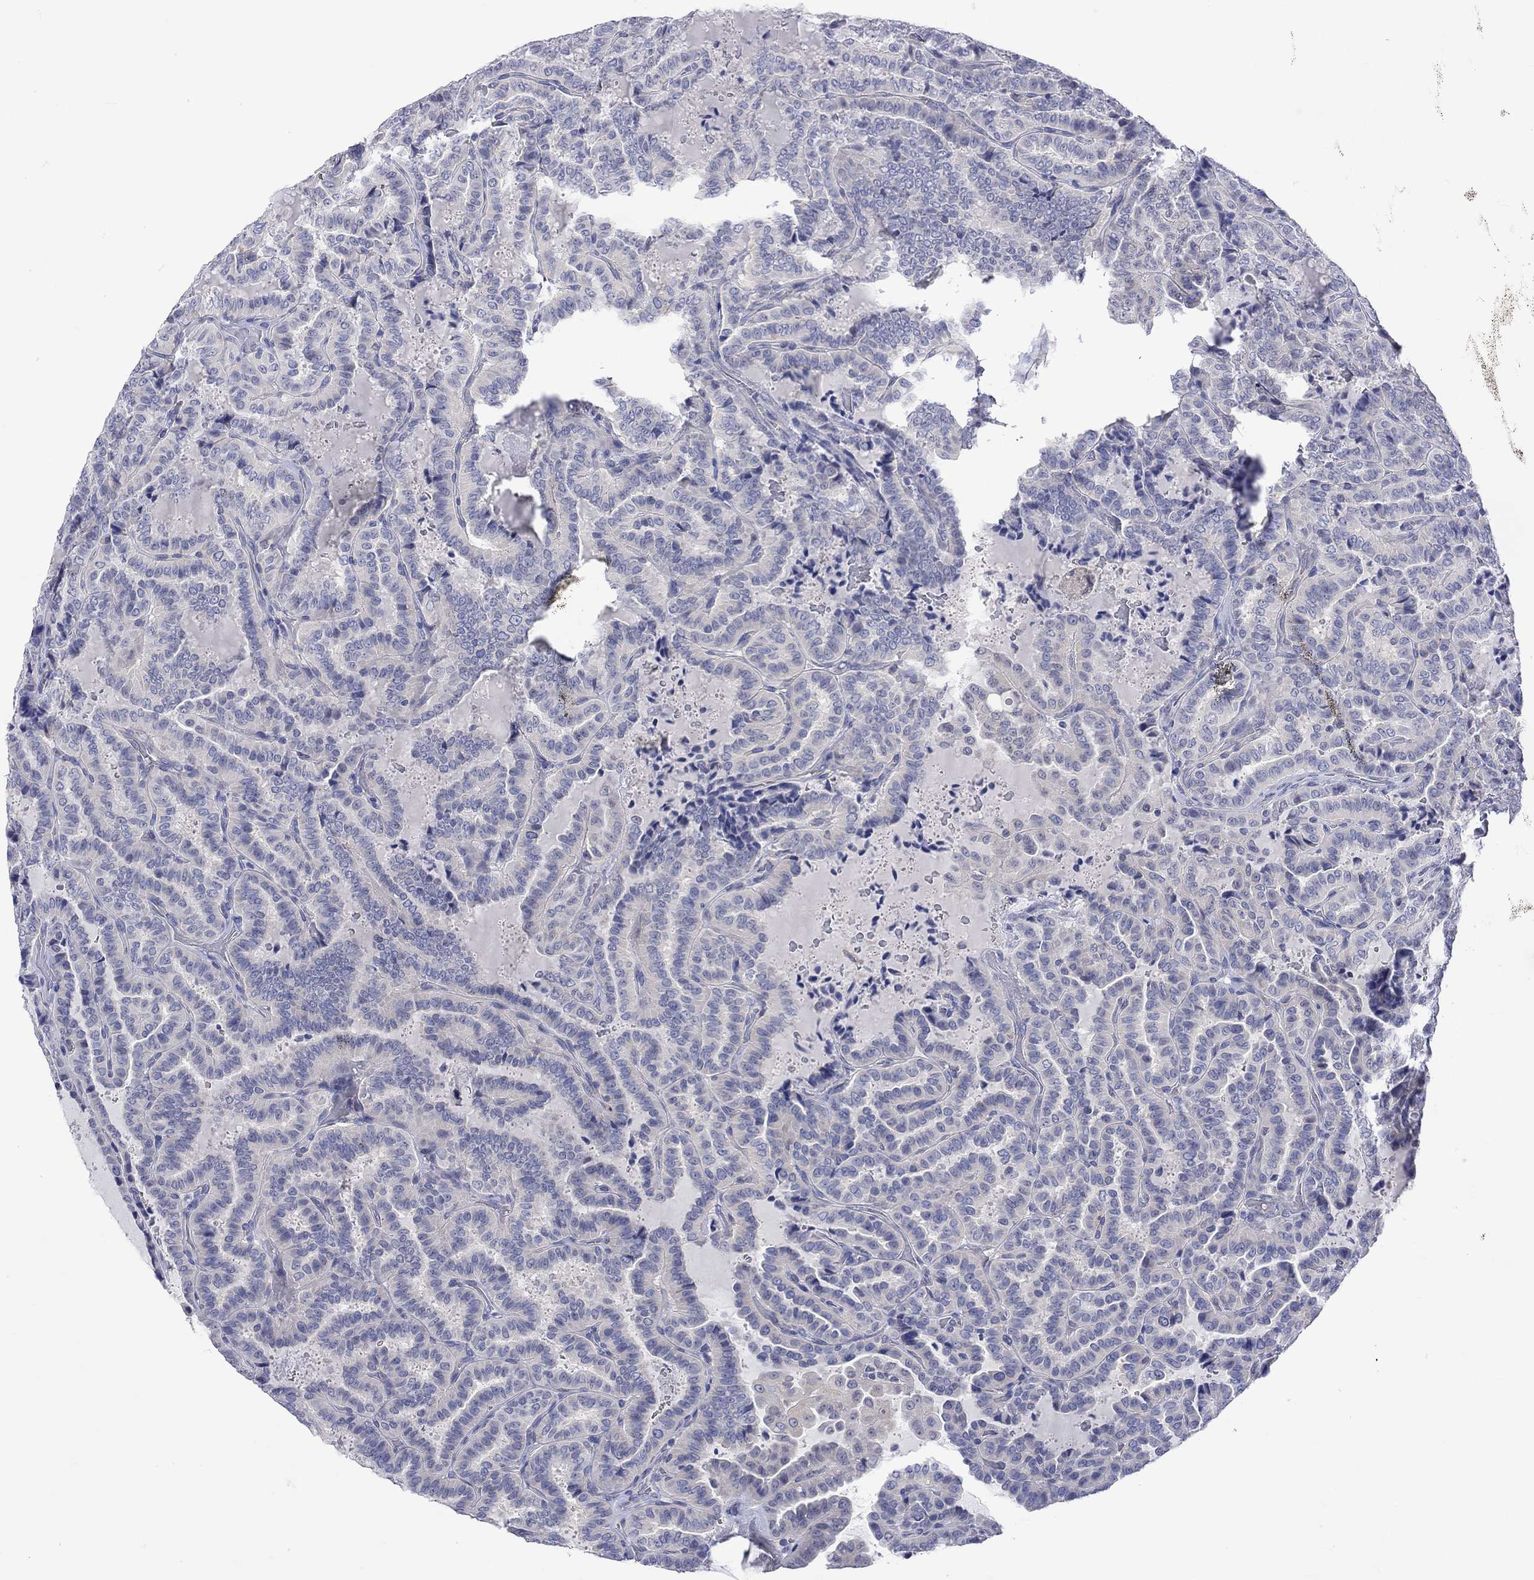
{"staining": {"intensity": "negative", "quantity": "none", "location": "none"}, "tissue": "thyroid cancer", "cell_type": "Tumor cells", "image_type": "cancer", "snomed": [{"axis": "morphology", "description": "Papillary adenocarcinoma, NOS"}, {"axis": "topography", "description": "Thyroid gland"}], "caption": "An IHC histopathology image of thyroid cancer is shown. There is no staining in tumor cells of thyroid cancer. (Brightfield microscopy of DAB (3,3'-diaminobenzidine) immunohistochemistry at high magnification).", "gene": "CERS1", "patient": {"sex": "female", "age": 39}}